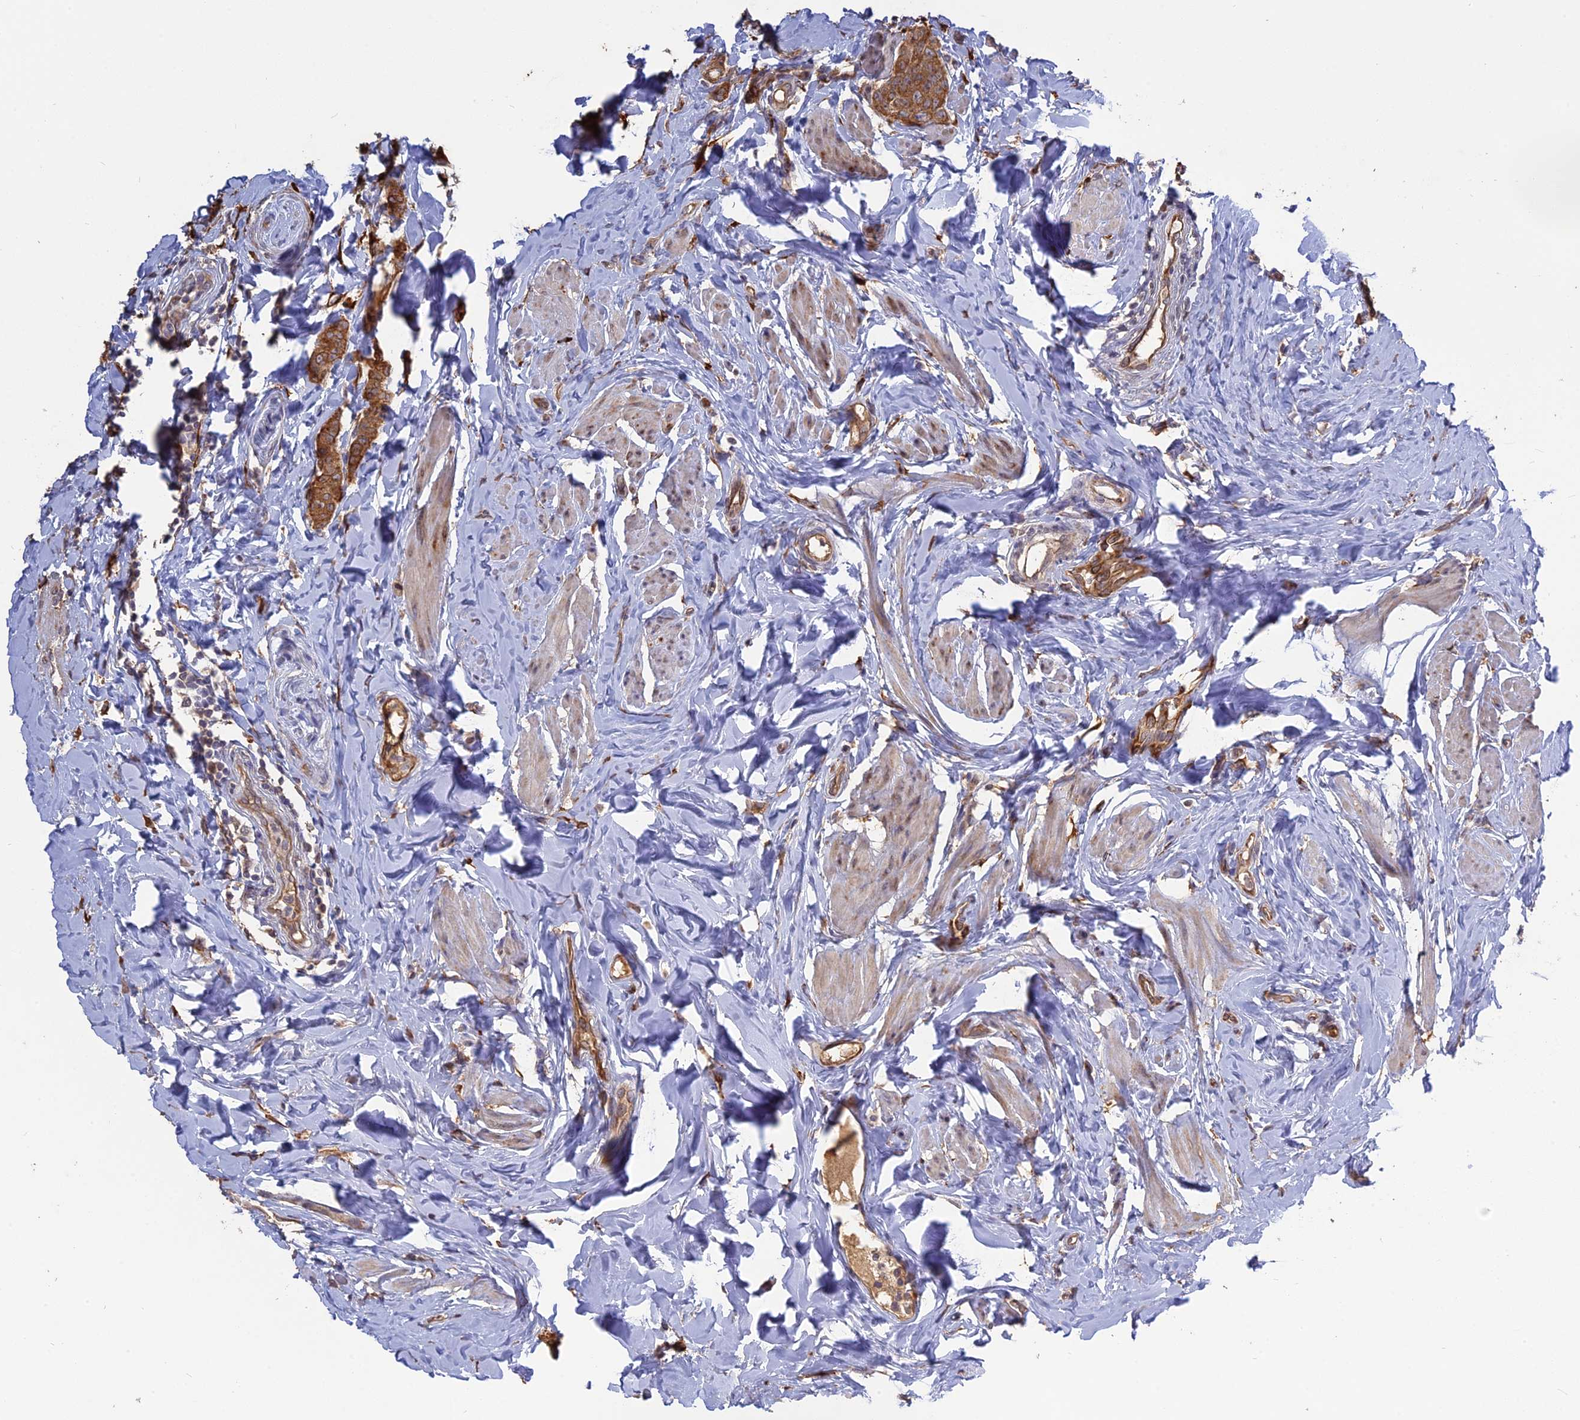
{"staining": {"intensity": "moderate", "quantity": ">75%", "location": "cytoplasmic/membranous"}, "tissue": "breast cancer", "cell_type": "Tumor cells", "image_type": "cancer", "snomed": [{"axis": "morphology", "description": "Duct carcinoma"}, {"axis": "topography", "description": "Breast"}], "caption": "This photomicrograph exhibits immunohistochemistry (IHC) staining of human breast cancer, with medium moderate cytoplasmic/membranous positivity in about >75% of tumor cells.", "gene": "PPIC", "patient": {"sex": "female", "age": 40}}